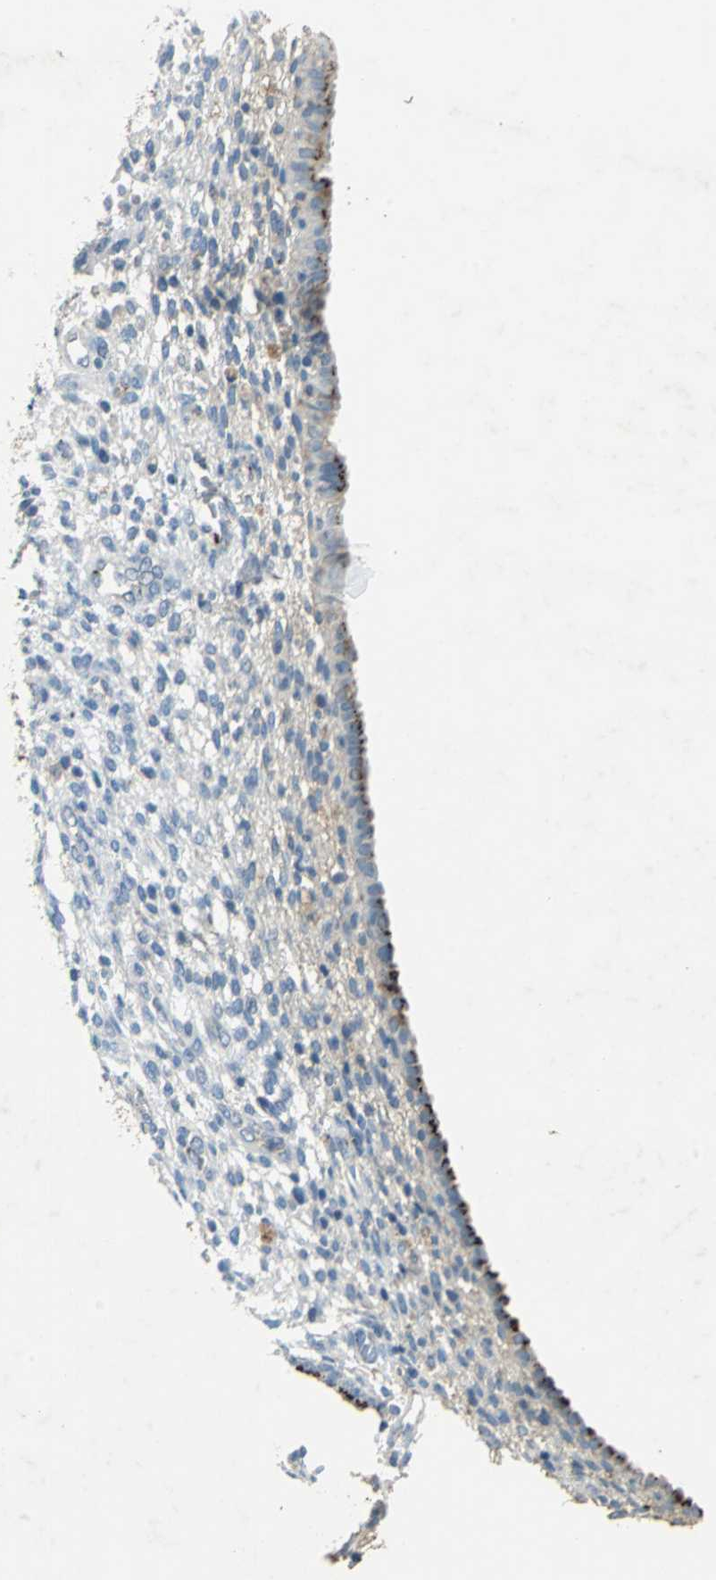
{"staining": {"intensity": "negative", "quantity": "none", "location": "none"}, "tissue": "endometrium", "cell_type": "Cells in endometrial stroma", "image_type": "normal", "snomed": [{"axis": "morphology", "description": "Normal tissue, NOS"}, {"axis": "topography", "description": "Endometrium"}], "caption": "DAB immunohistochemical staining of benign endometrium exhibits no significant expression in cells in endometrial stroma.", "gene": "CAMK2B", "patient": {"sex": "female", "age": 72}}